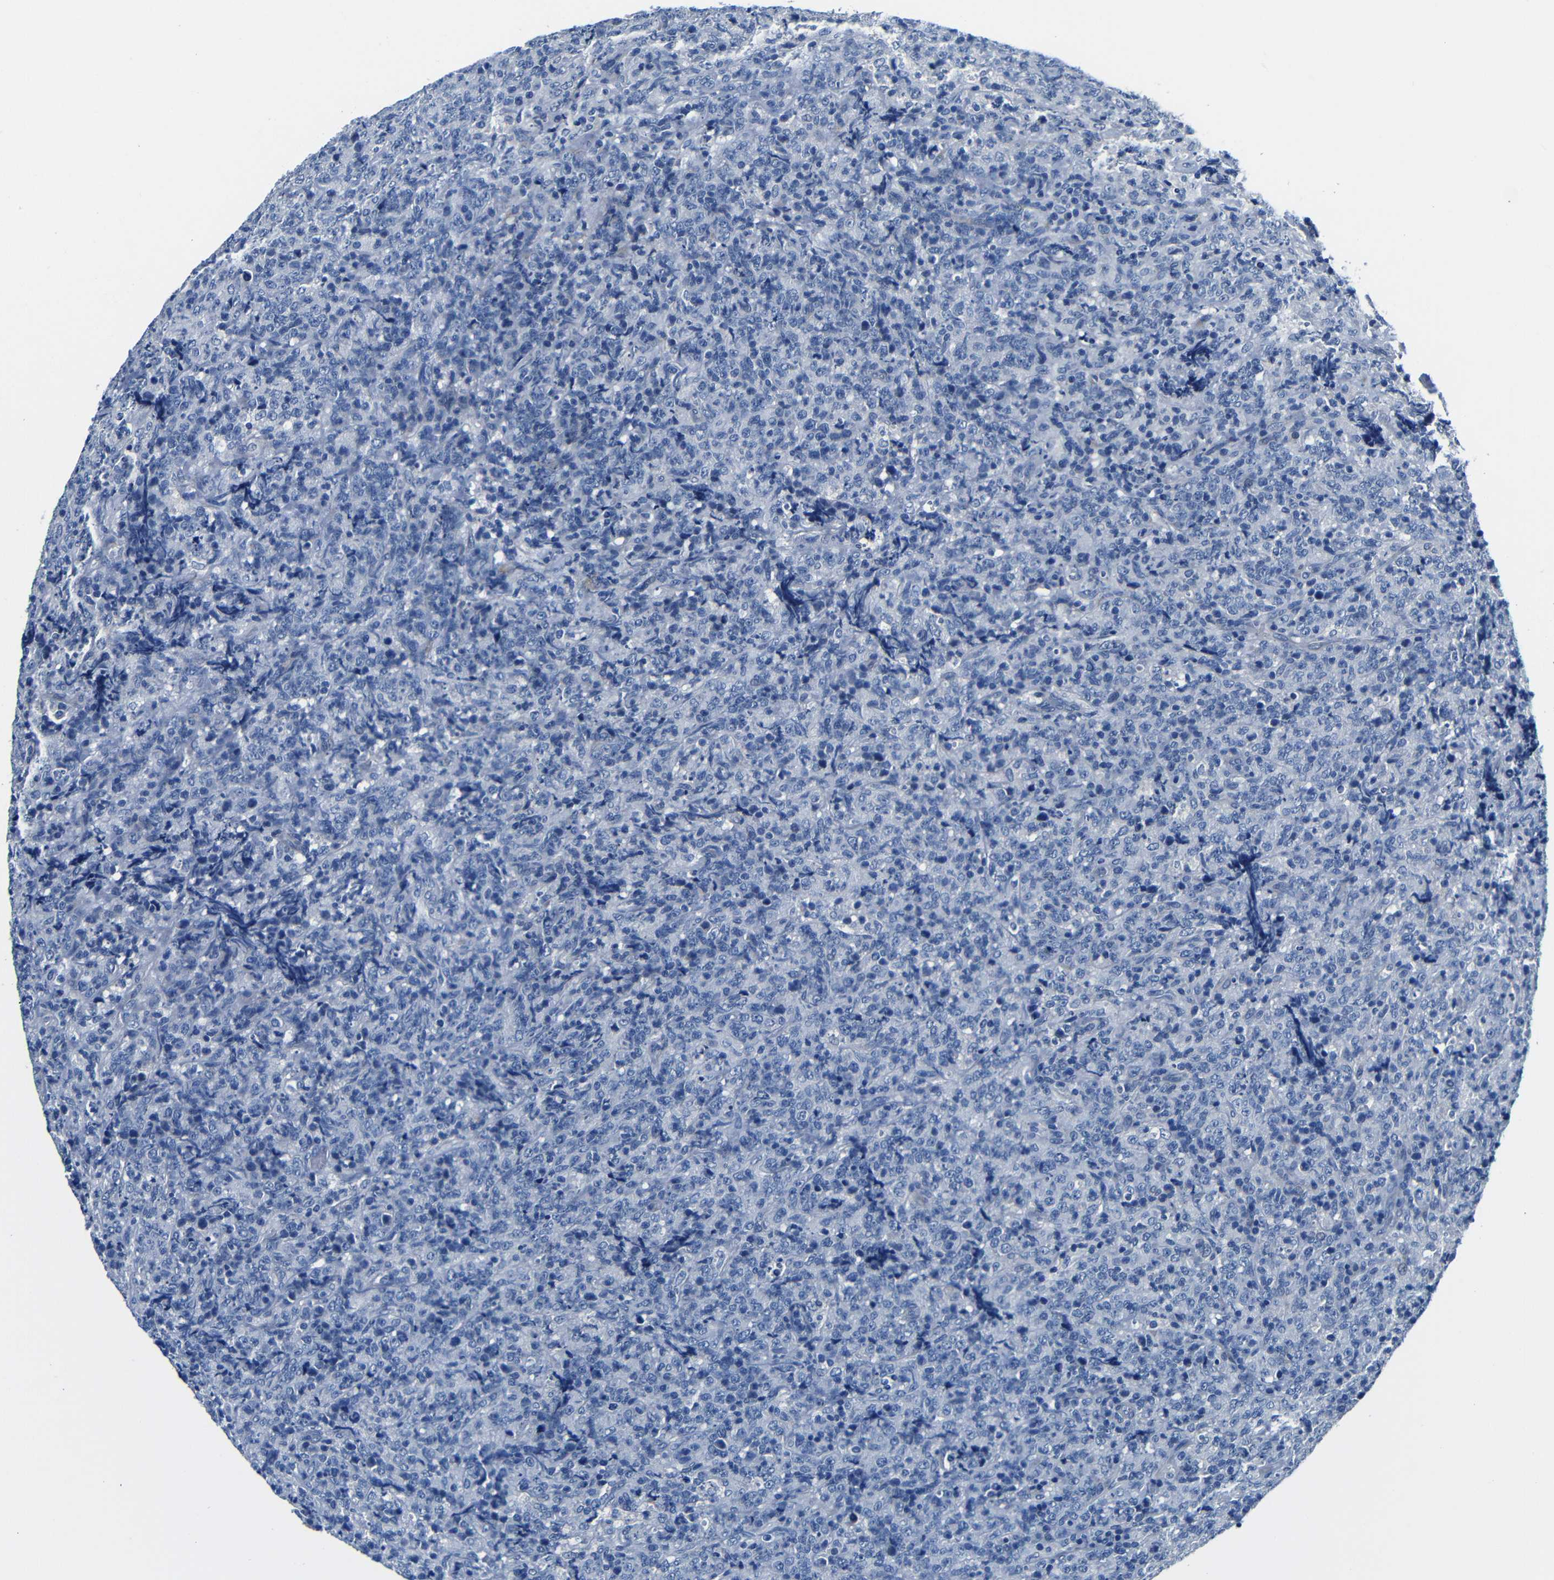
{"staining": {"intensity": "negative", "quantity": "none", "location": "none"}, "tissue": "lymphoma", "cell_type": "Tumor cells", "image_type": "cancer", "snomed": [{"axis": "morphology", "description": "Malignant lymphoma, non-Hodgkin's type, High grade"}, {"axis": "topography", "description": "Tonsil"}], "caption": "Immunohistochemistry (IHC) of malignant lymphoma, non-Hodgkin's type (high-grade) reveals no staining in tumor cells. (Brightfield microscopy of DAB immunohistochemistry at high magnification).", "gene": "TNFAIP1", "patient": {"sex": "female", "age": 36}}